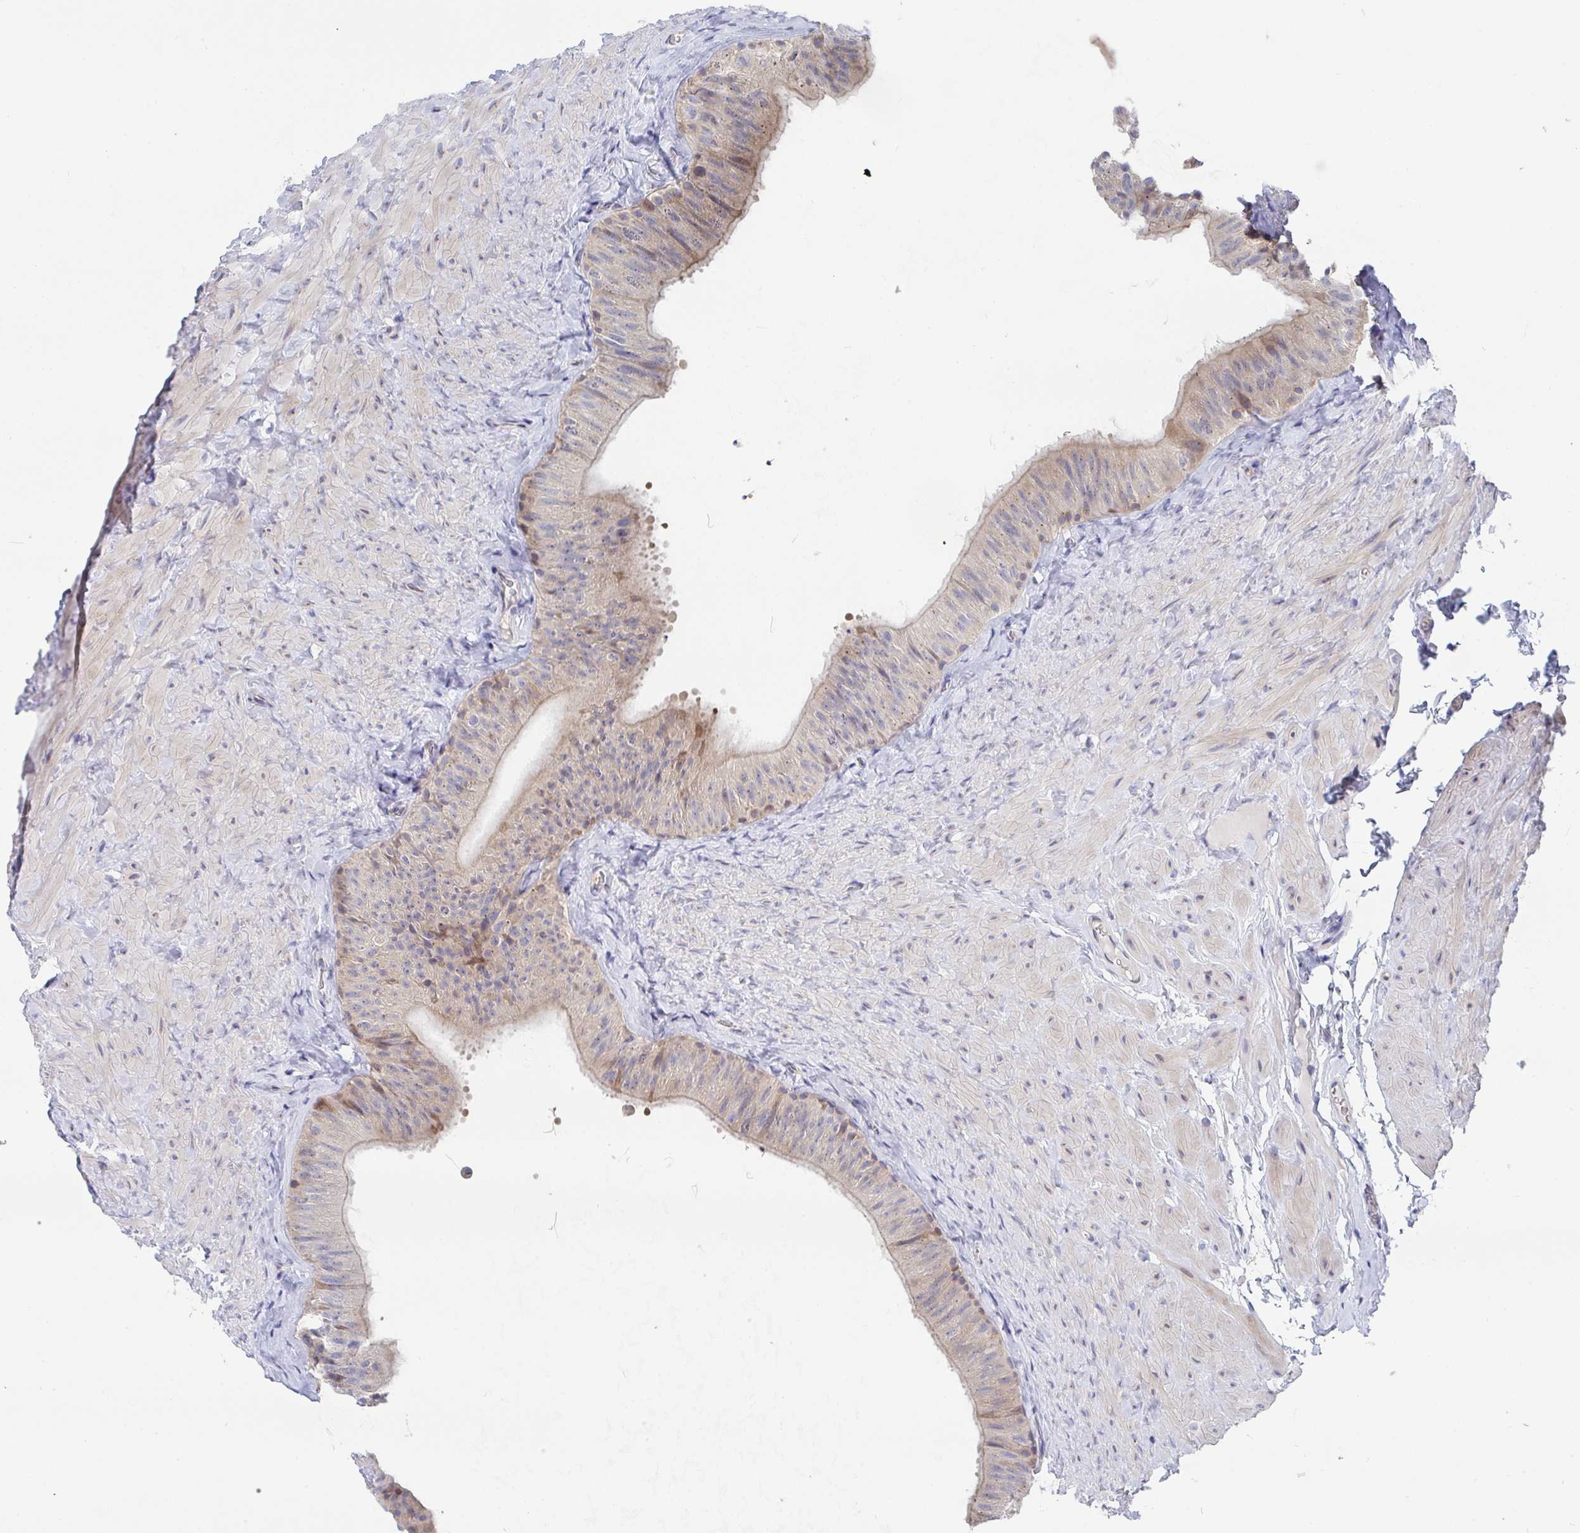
{"staining": {"intensity": "weak", "quantity": "25%-75%", "location": "cytoplasmic/membranous,nuclear"}, "tissue": "epididymis", "cell_type": "Glandular cells", "image_type": "normal", "snomed": [{"axis": "morphology", "description": "Normal tissue, NOS"}, {"axis": "topography", "description": "Epididymis, spermatic cord, NOS"}, {"axis": "topography", "description": "Epididymis"}], "caption": "DAB immunohistochemical staining of normal epididymis exhibits weak cytoplasmic/membranous,nuclear protein expression in about 25%-75% of glandular cells. (Stains: DAB (3,3'-diaminobenzidine) in brown, nuclei in blue, Microscopy: brightfield microscopy at high magnification).", "gene": "P2RX3", "patient": {"sex": "male", "age": 31}}